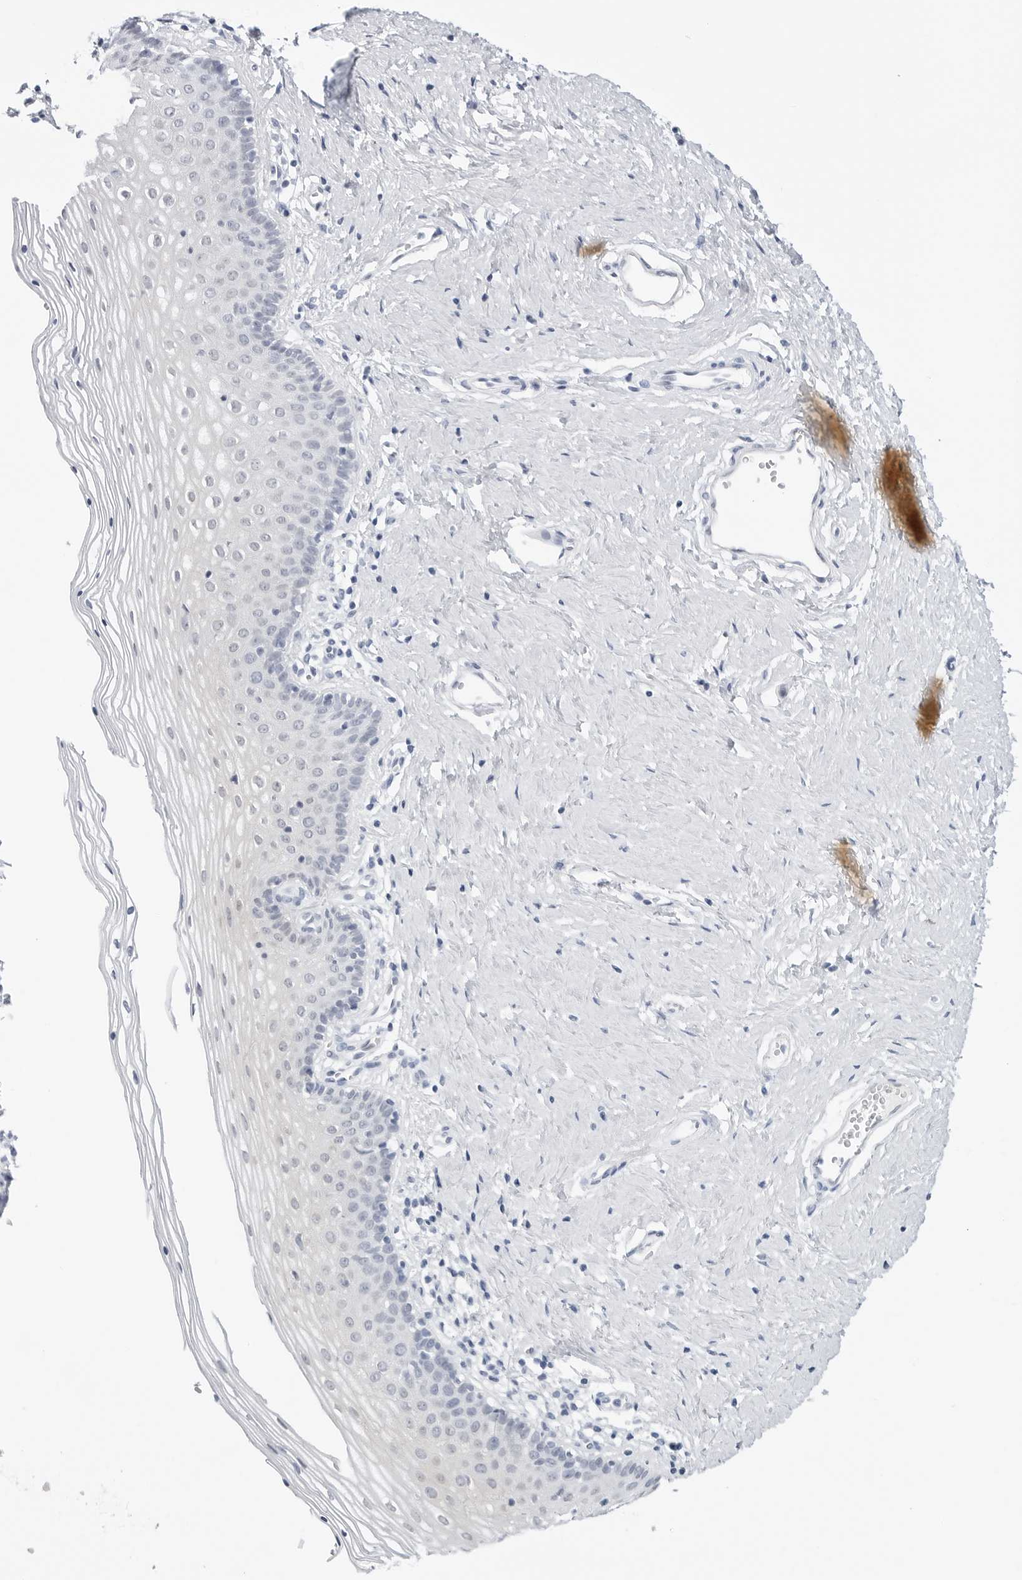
{"staining": {"intensity": "negative", "quantity": "none", "location": "none"}, "tissue": "vagina", "cell_type": "Squamous epithelial cells", "image_type": "normal", "snomed": [{"axis": "morphology", "description": "Normal tissue, NOS"}, {"axis": "topography", "description": "Vagina"}], "caption": "Squamous epithelial cells show no significant staining in unremarkable vagina.", "gene": "SLC19A1", "patient": {"sex": "female", "age": 32}}